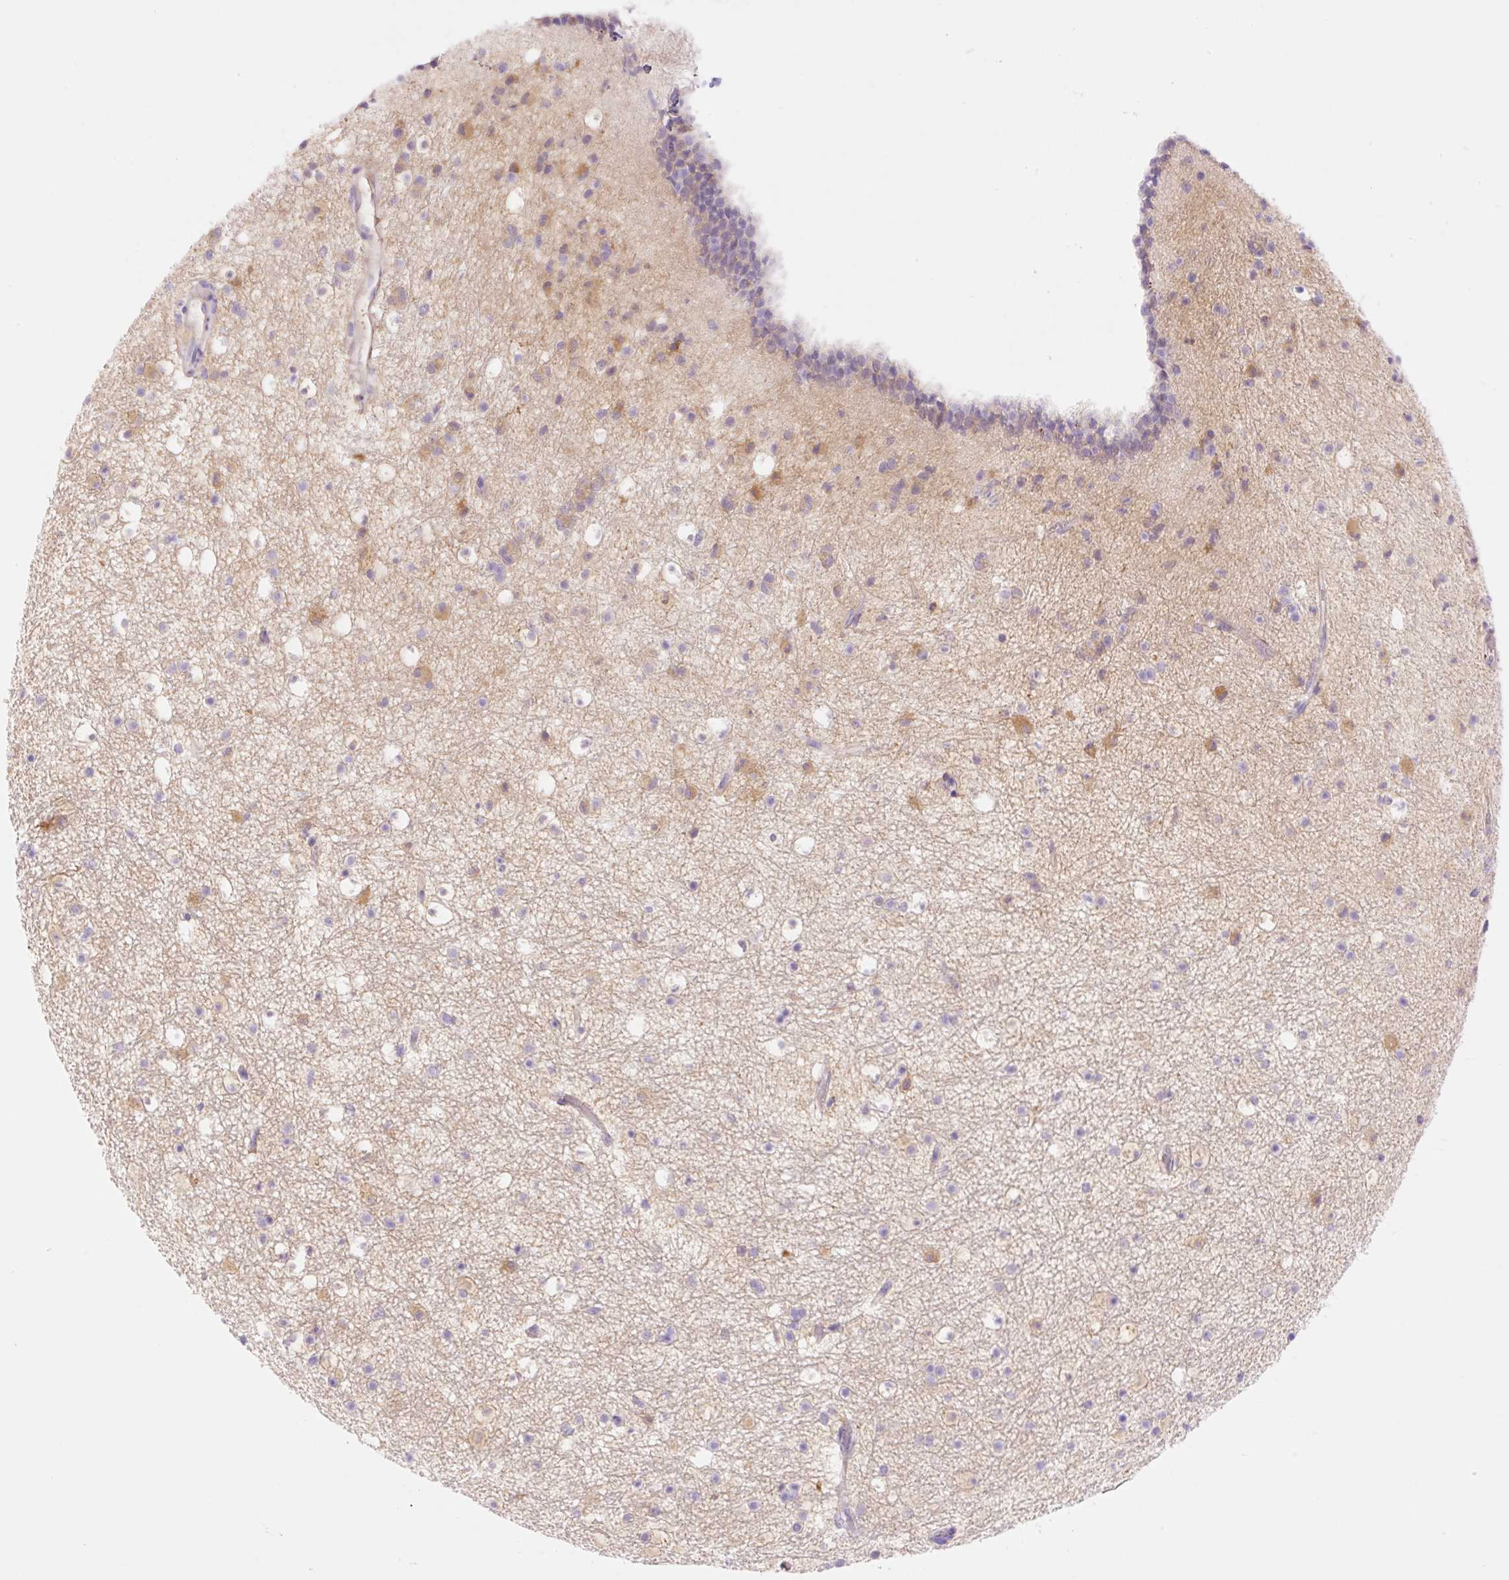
{"staining": {"intensity": "negative", "quantity": "none", "location": "none"}, "tissue": "caudate", "cell_type": "Glial cells", "image_type": "normal", "snomed": [{"axis": "morphology", "description": "Normal tissue, NOS"}, {"axis": "topography", "description": "Lateral ventricle wall"}], "caption": "Immunohistochemistry image of normal caudate: caudate stained with DAB (3,3'-diaminobenzidine) shows no significant protein positivity in glial cells.", "gene": "DENND5A", "patient": {"sex": "male", "age": 37}}